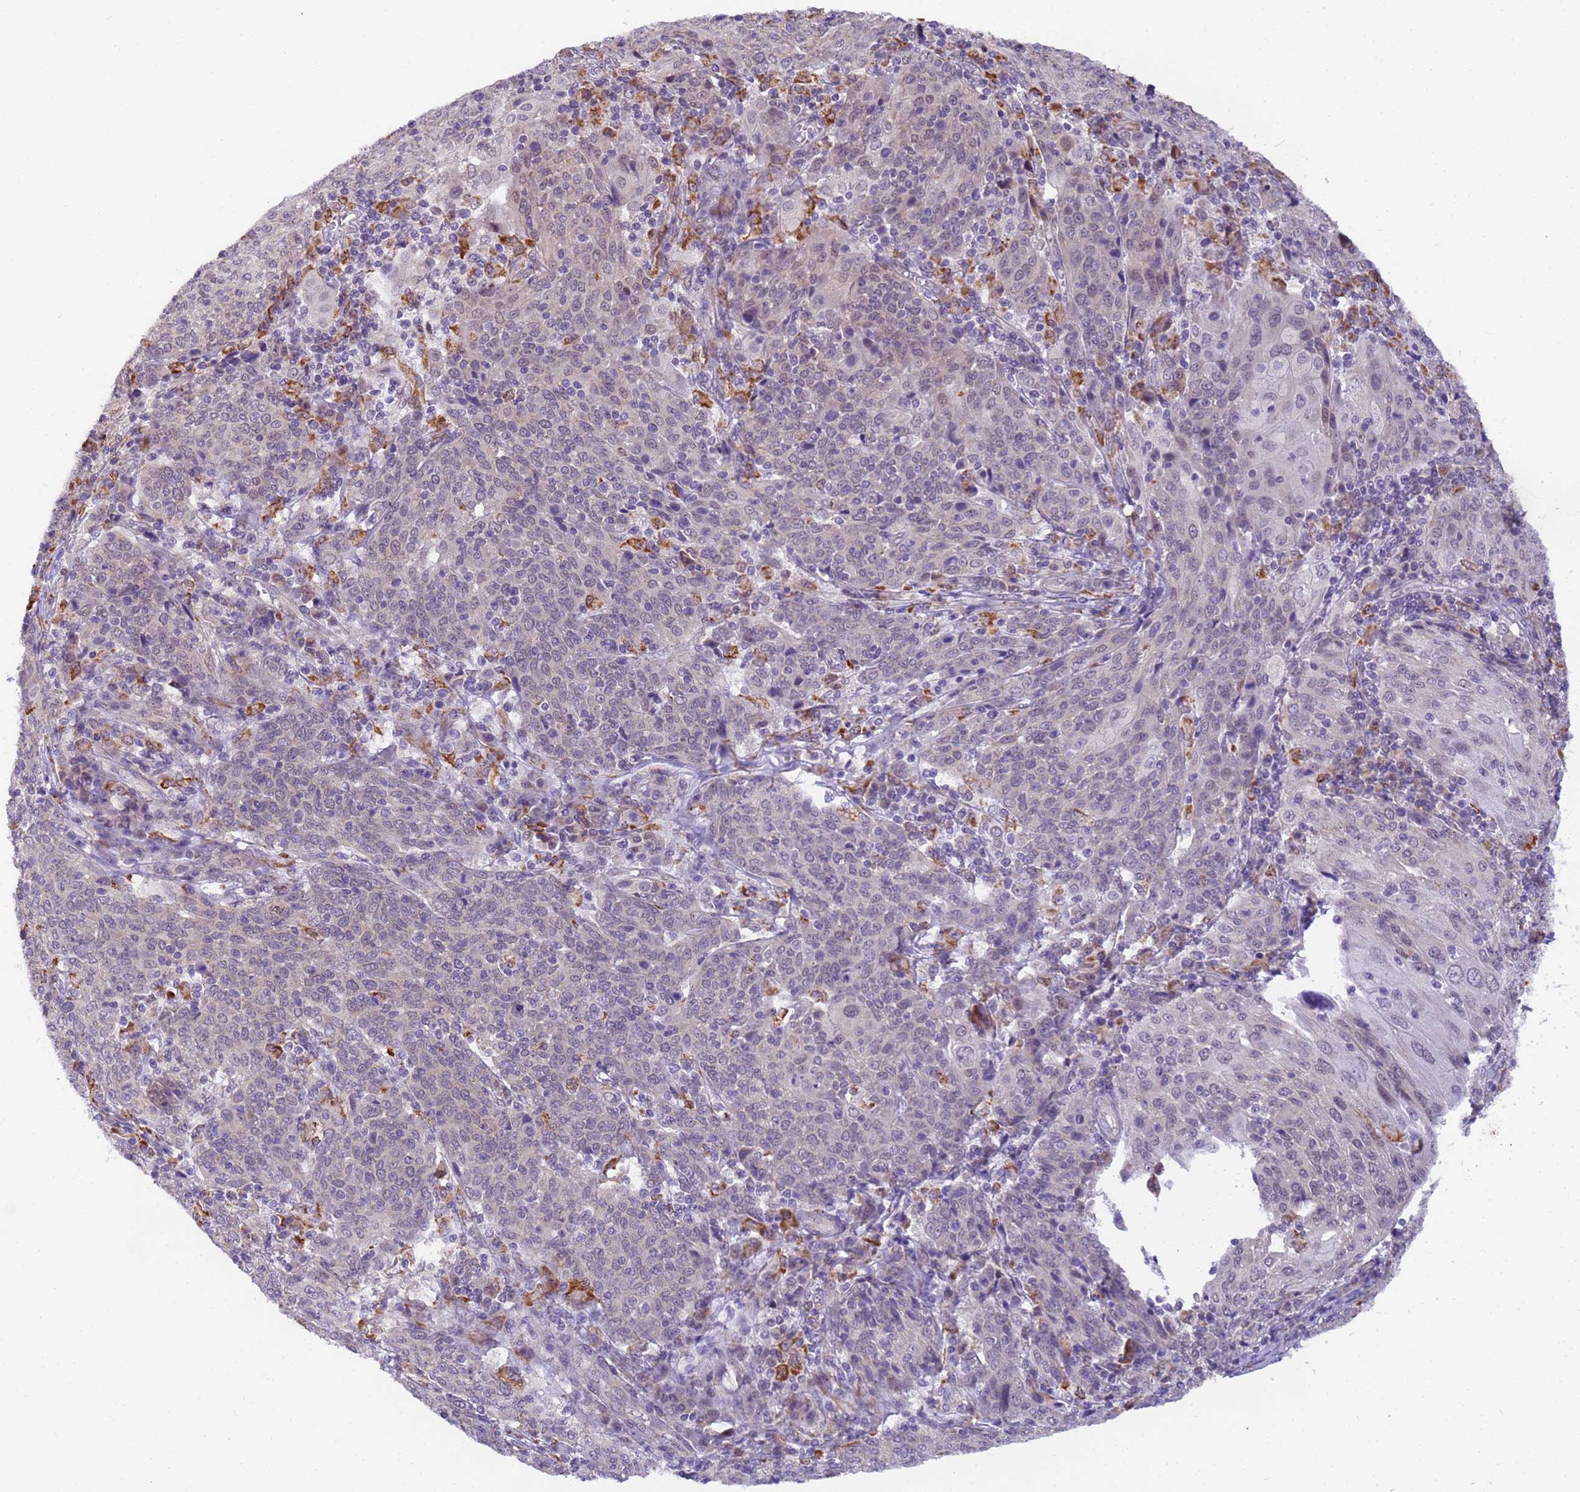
{"staining": {"intensity": "negative", "quantity": "none", "location": "none"}, "tissue": "cervical cancer", "cell_type": "Tumor cells", "image_type": "cancer", "snomed": [{"axis": "morphology", "description": "Squamous cell carcinoma, NOS"}, {"axis": "topography", "description": "Cervix"}], "caption": "Micrograph shows no protein expression in tumor cells of cervical cancer (squamous cell carcinoma) tissue.", "gene": "RAPGEF3", "patient": {"sex": "female", "age": 67}}